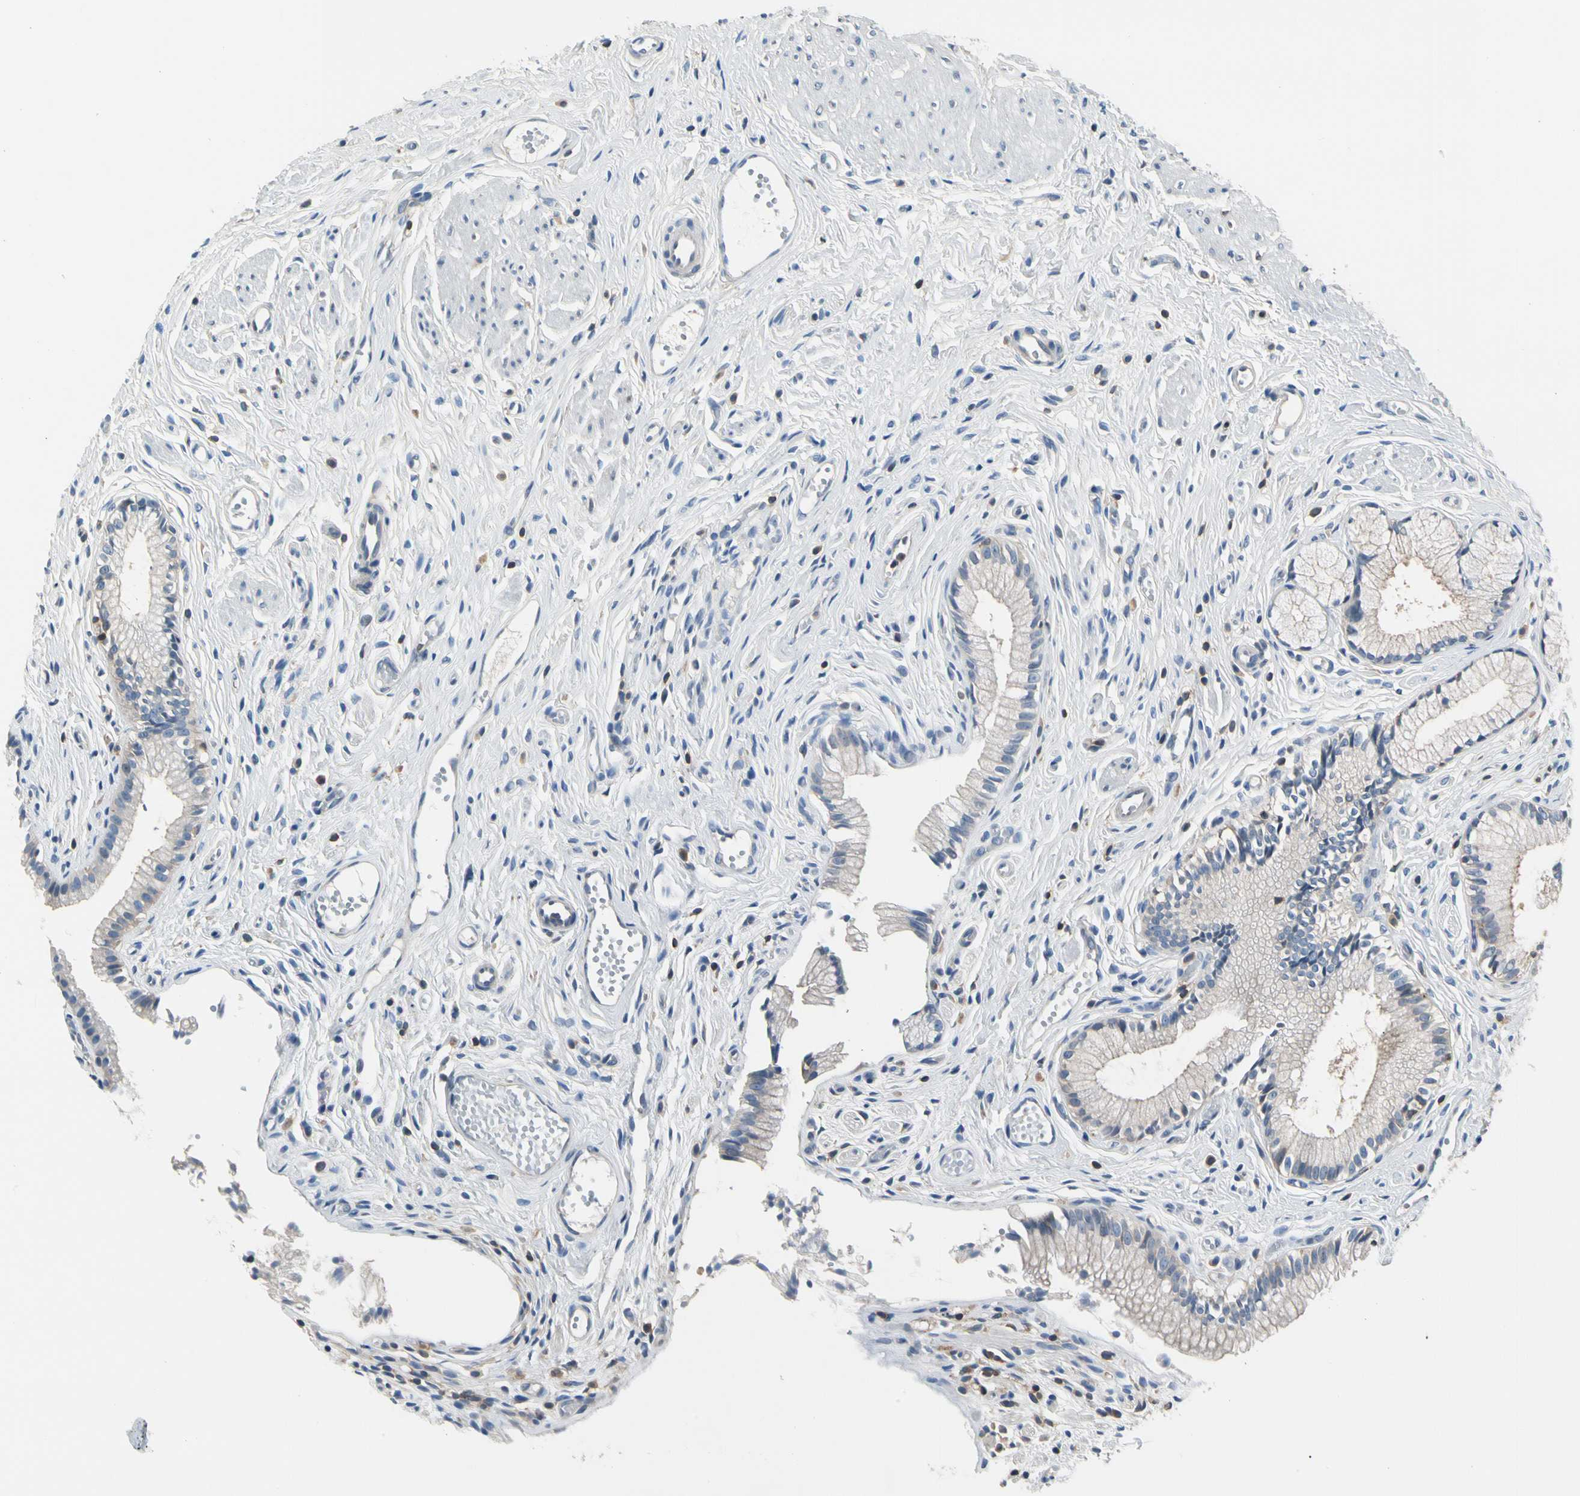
{"staining": {"intensity": "weak", "quantity": "25%-75%", "location": "cytoplasmic/membranous"}, "tissue": "gallbladder", "cell_type": "Glandular cells", "image_type": "normal", "snomed": [{"axis": "morphology", "description": "Normal tissue, NOS"}, {"axis": "topography", "description": "Gallbladder"}], "caption": "Unremarkable gallbladder displays weak cytoplasmic/membranous positivity in approximately 25%-75% of glandular cells (brown staining indicates protein expression, while blue staining denotes nuclei)..", "gene": "CAPZA2", "patient": {"sex": "female", "age": 58}}